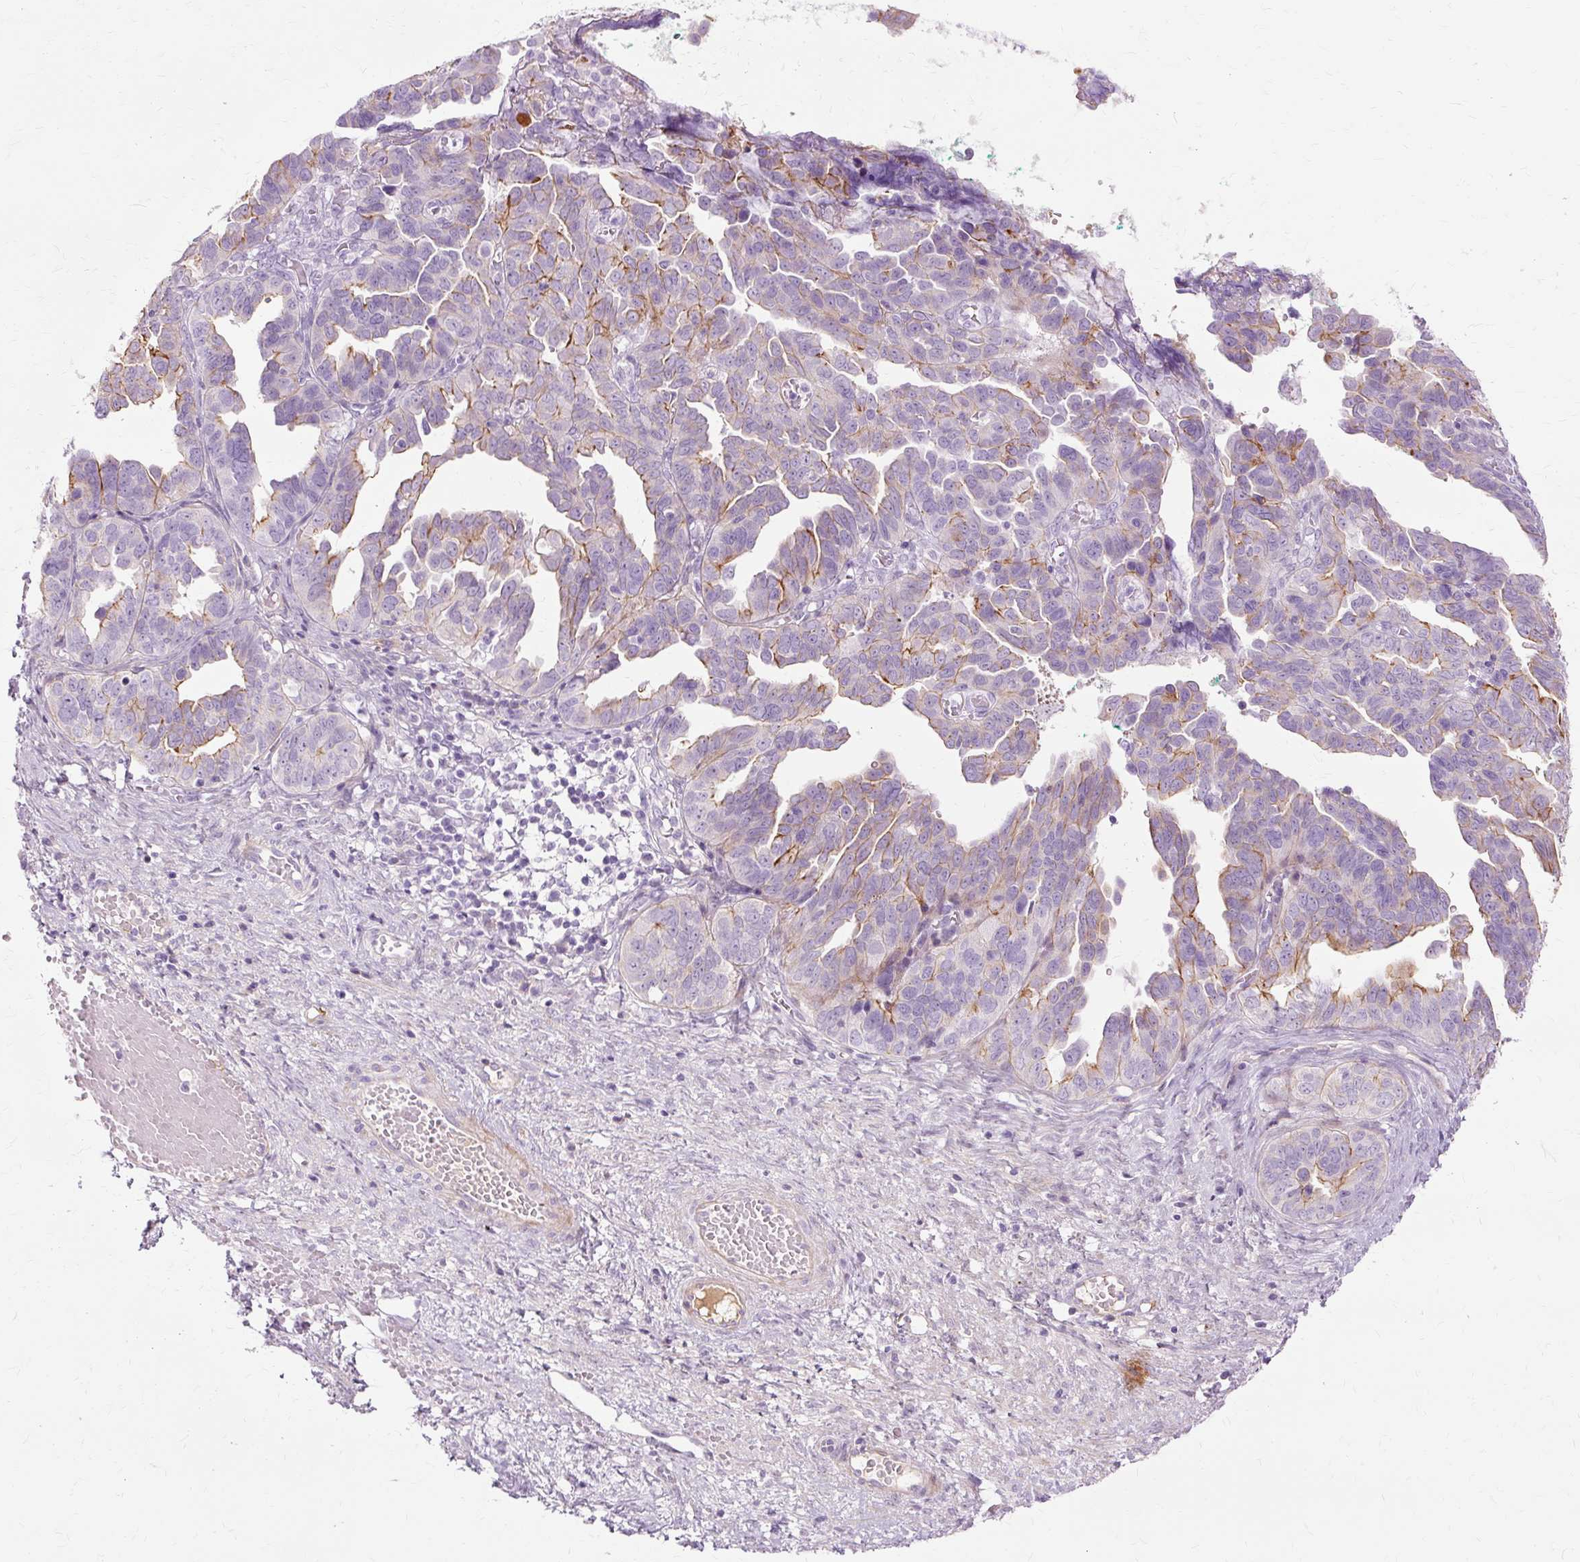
{"staining": {"intensity": "moderate", "quantity": "<25%", "location": "cytoplasmic/membranous"}, "tissue": "ovarian cancer", "cell_type": "Tumor cells", "image_type": "cancer", "snomed": [{"axis": "morphology", "description": "Cystadenocarcinoma, serous, NOS"}, {"axis": "topography", "description": "Ovary"}], "caption": "Protein analysis of ovarian cancer (serous cystadenocarcinoma) tissue shows moderate cytoplasmic/membranous expression in approximately <25% of tumor cells.", "gene": "DCTN4", "patient": {"sex": "female", "age": 64}}